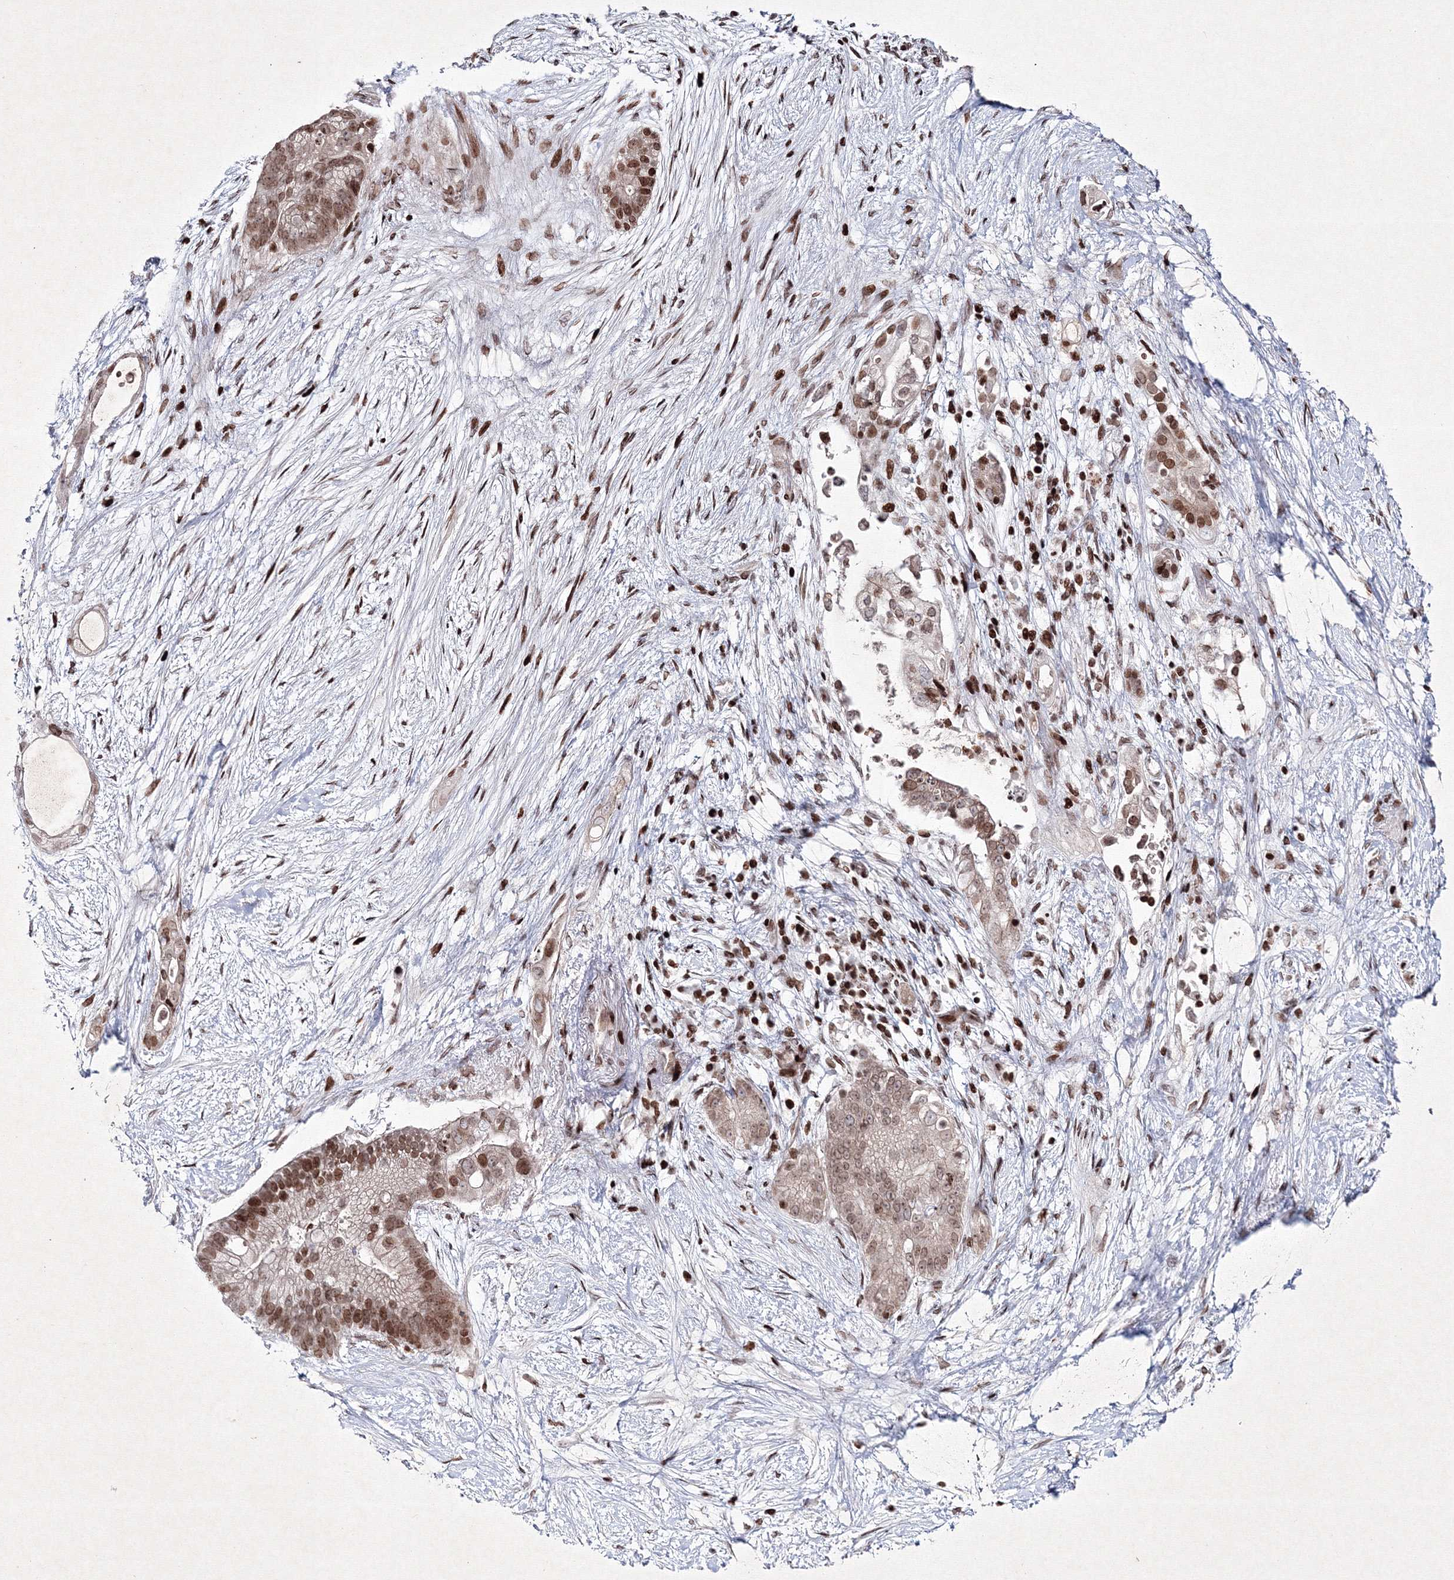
{"staining": {"intensity": "moderate", "quantity": ">75%", "location": "nuclear"}, "tissue": "pancreatic cancer", "cell_type": "Tumor cells", "image_type": "cancer", "snomed": [{"axis": "morphology", "description": "Adenocarcinoma, NOS"}, {"axis": "topography", "description": "Pancreas"}], "caption": "A medium amount of moderate nuclear staining is identified in about >75% of tumor cells in adenocarcinoma (pancreatic) tissue.", "gene": "SMIM29", "patient": {"sex": "male", "age": 53}}